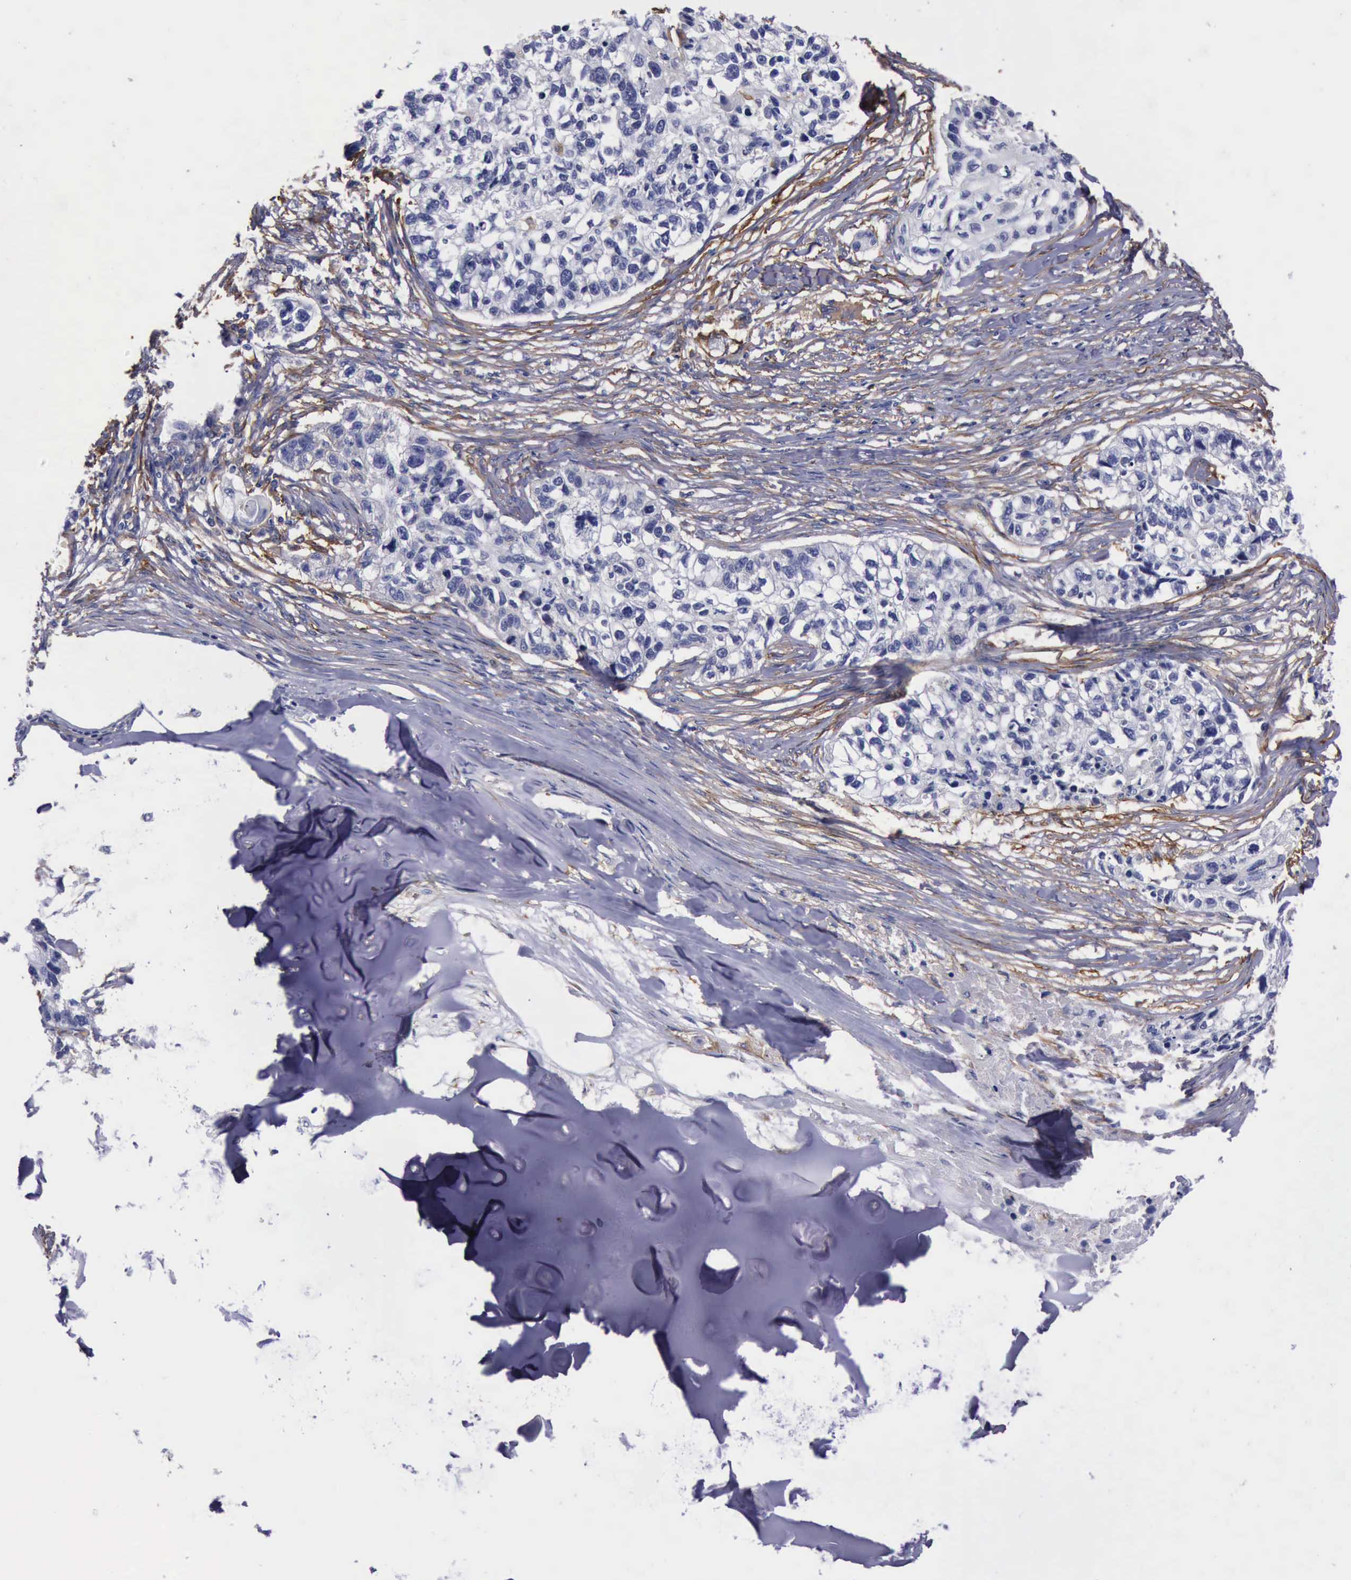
{"staining": {"intensity": "negative", "quantity": "none", "location": "none"}, "tissue": "lung cancer", "cell_type": "Tumor cells", "image_type": "cancer", "snomed": [{"axis": "morphology", "description": "Squamous cell carcinoma, NOS"}, {"axis": "topography", "description": "Lymph node"}, {"axis": "topography", "description": "Lung"}], "caption": "A histopathology image of human squamous cell carcinoma (lung) is negative for staining in tumor cells.", "gene": "FLNA", "patient": {"sex": "male", "age": 74}}